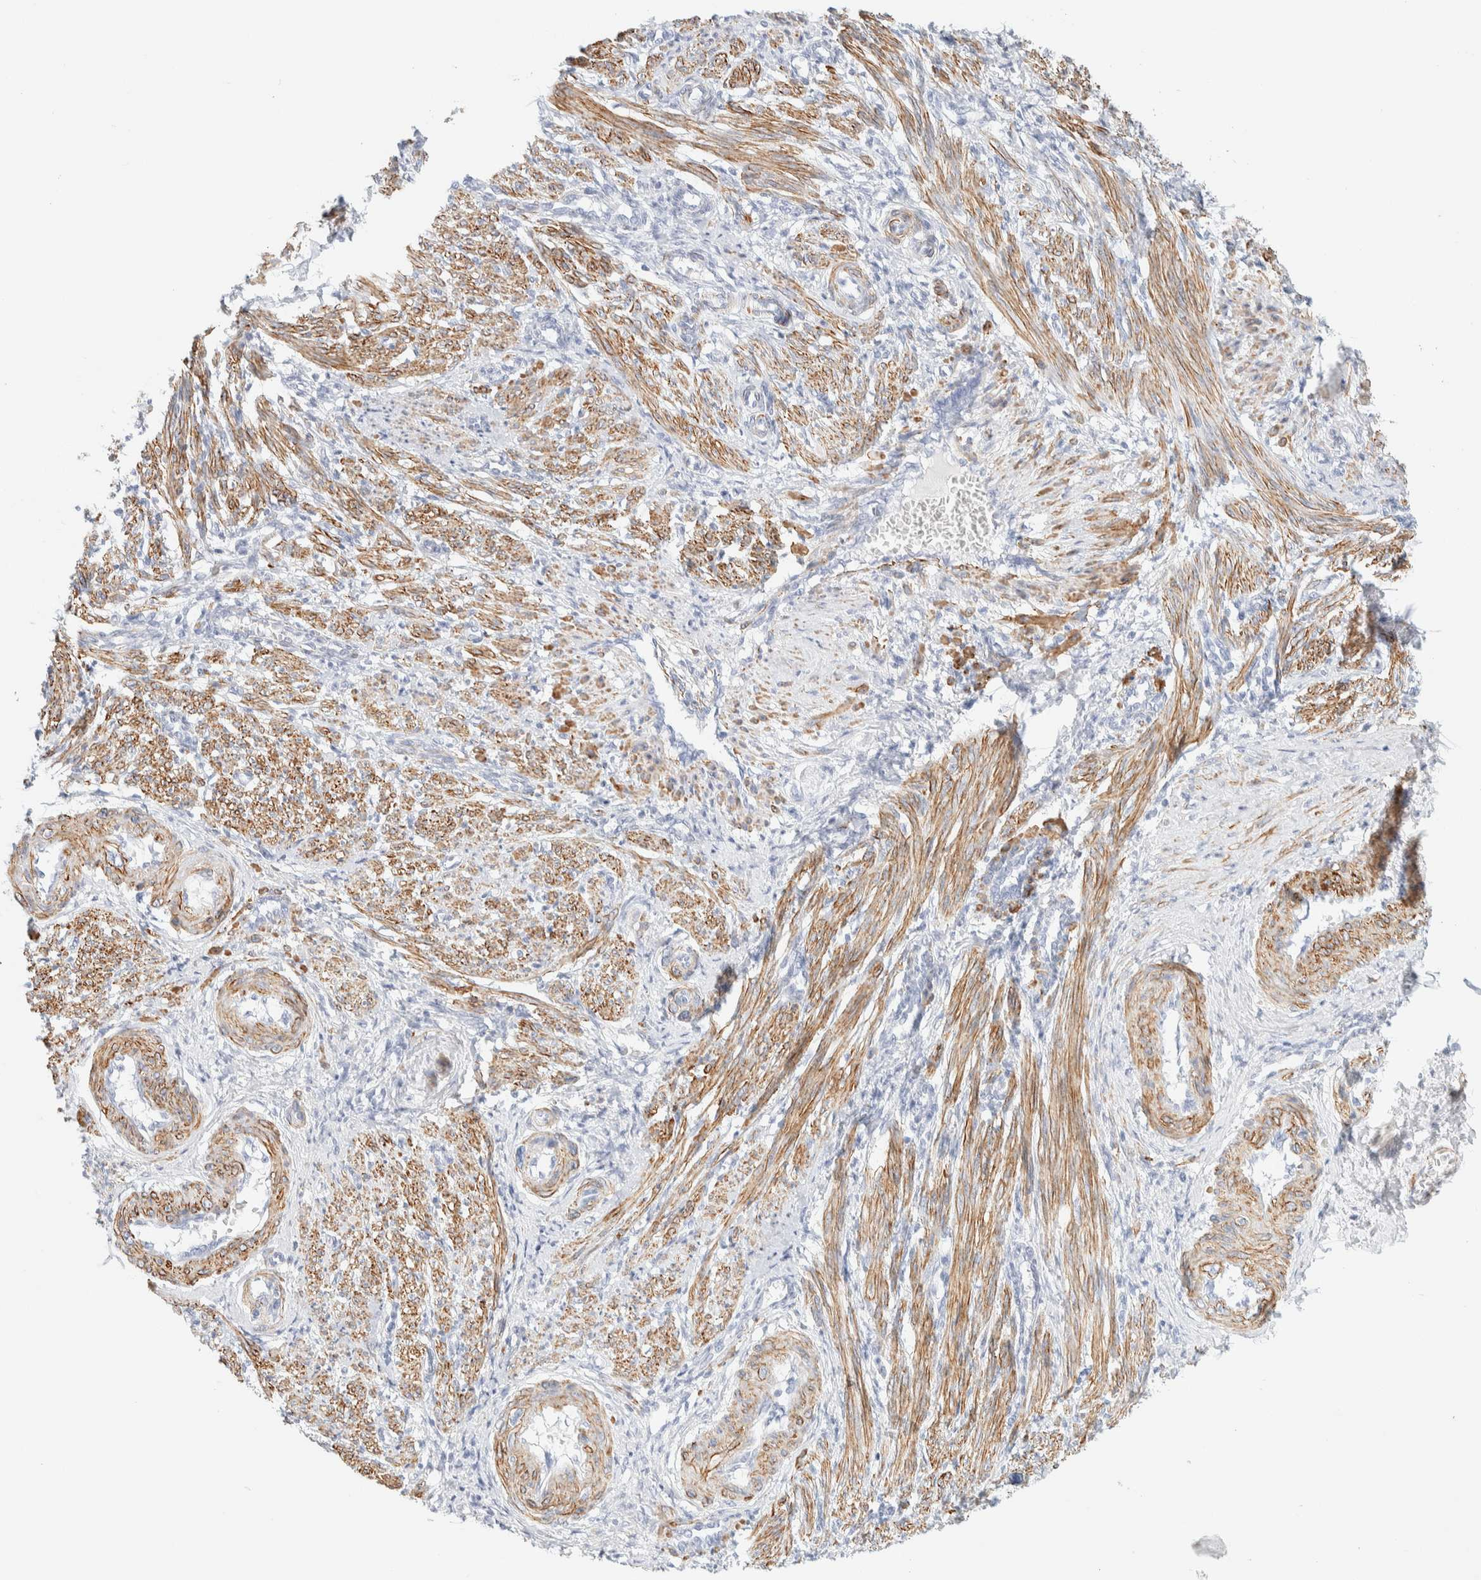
{"staining": {"intensity": "strong", "quantity": ">75%", "location": "cytoplasmic/membranous"}, "tissue": "smooth muscle", "cell_type": "Smooth muscle cells", "image_type": "normal", "snomed": [{"axis": "morphology", "description": "Normal tissue, NOS"}, {"axis": "topography", "description": "Endometrium"}], "caption": "Immunohistochemistry (IHC) of normal human smooth muscle shows high levels of strong cytoplasmic/membranous expression in about >75% of smooth muscle cells.", "gene": "AFMID", "patient": {"sex": "female", "age": 33}}